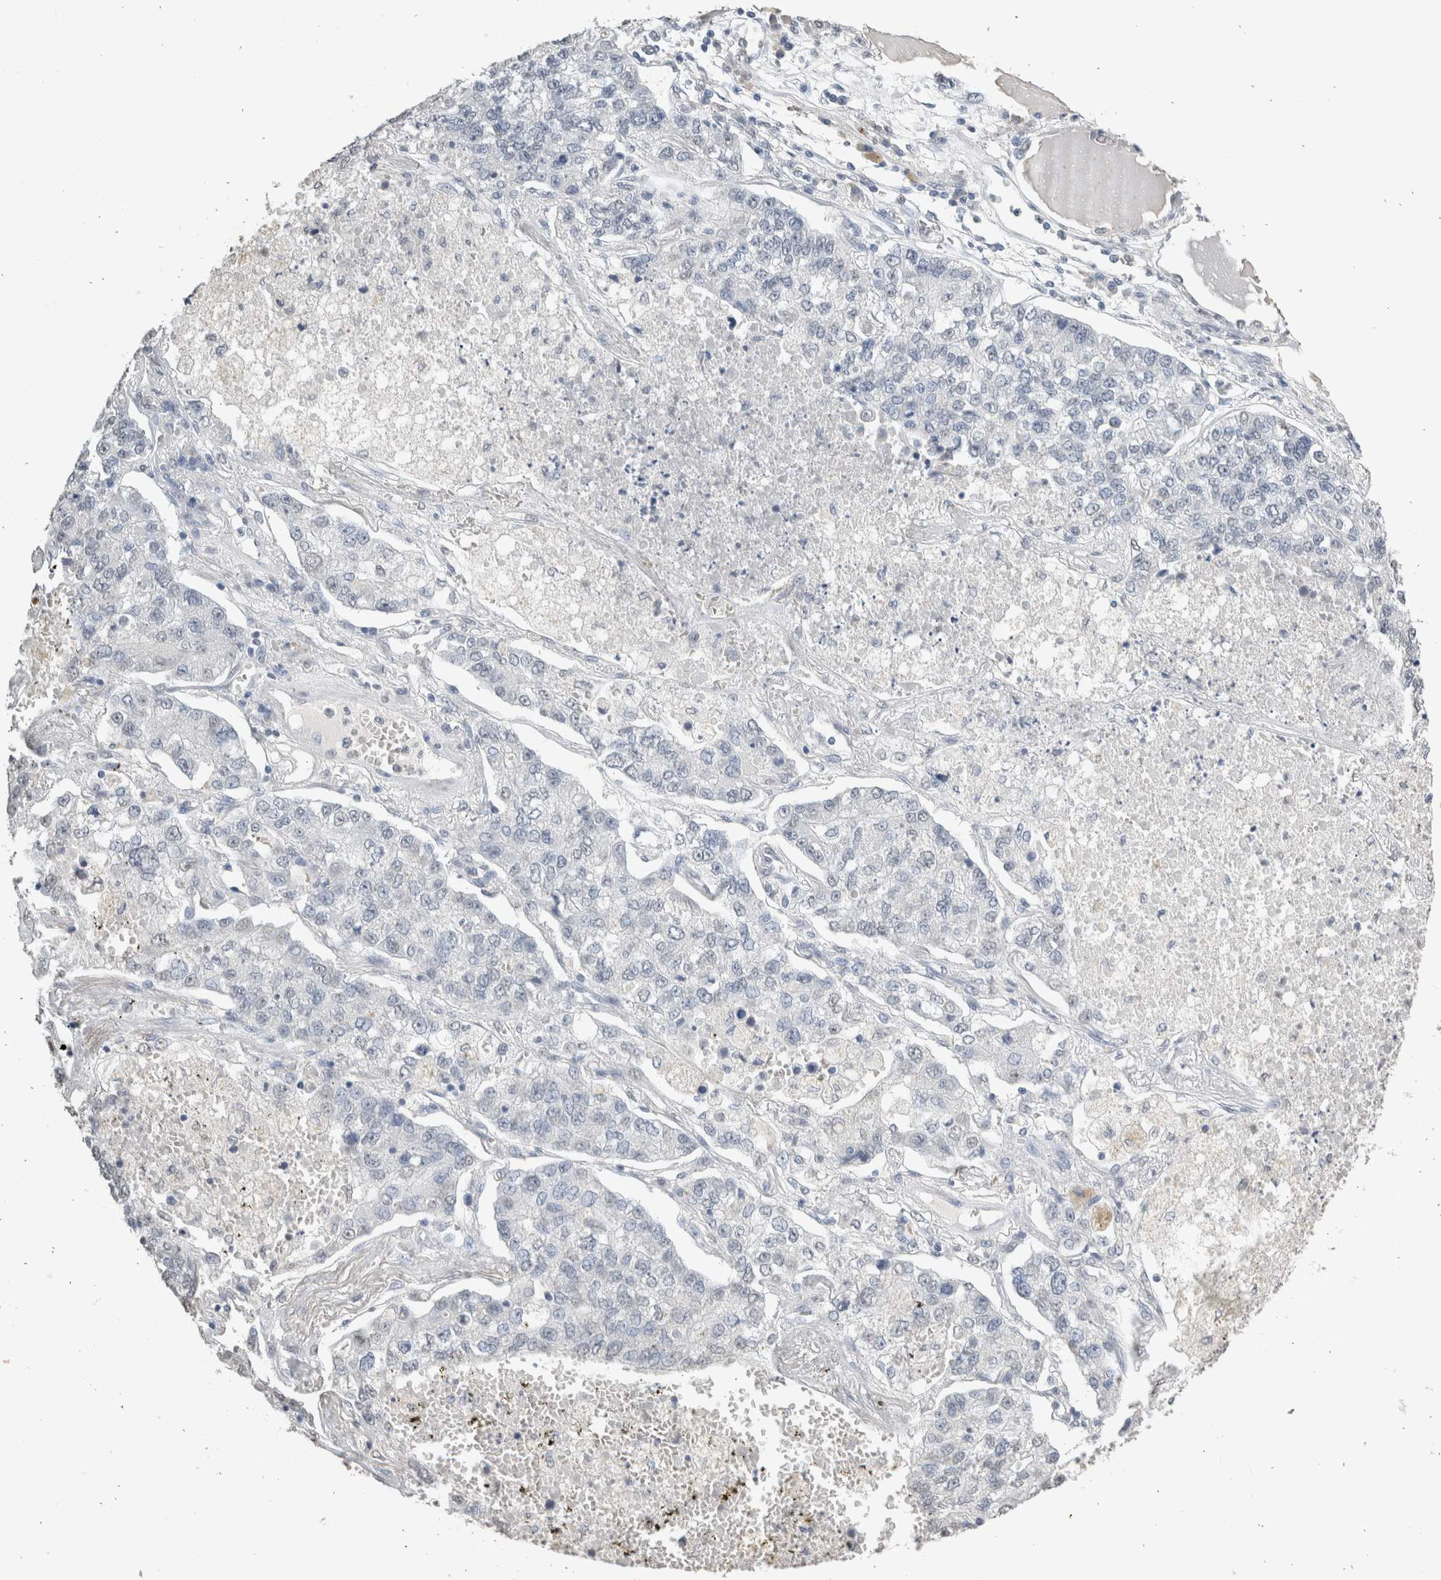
{"staining": {"intensity": "negative", "quantity": "none", "location": "none"}, "tissue": "lung cancer", "cell_type": "Tumor cells", "image_type": "cancer", "snomed": [{"axis": "morphology", "description": "Adenocarcinoma, NOS"}, {"axis": "topography", "description": "Lung"}], "caption": "A photomicrograph of human lung cancer is negative for staining in tumor cells.", "gene": "LGALS2", "patient": {"sex": "male", "age": 49}}